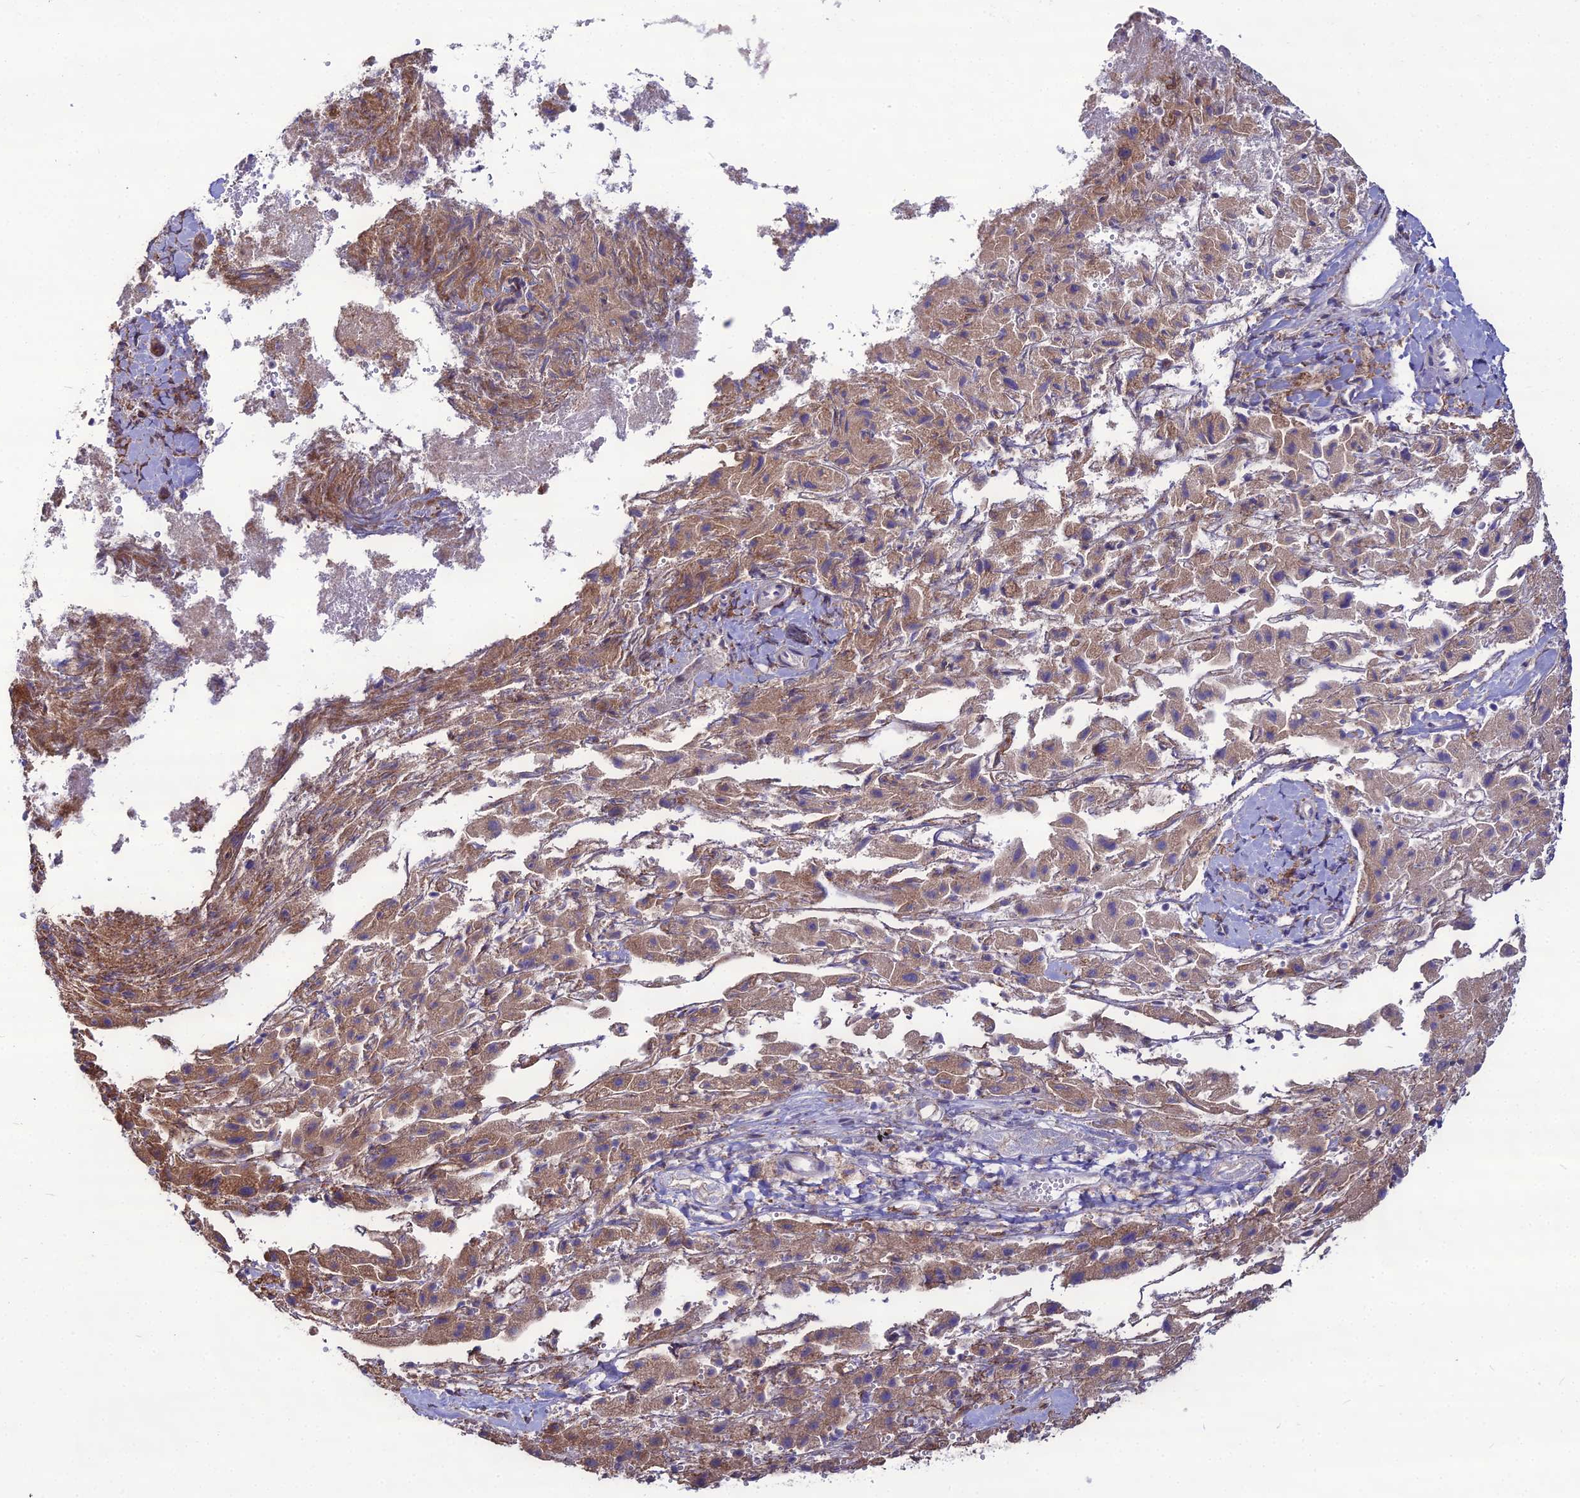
{"staining": {"intensity": "moderate", "quantity": ">75%", "location": "cytoplasmic/membranous"}, "tissue": "liver cancer", "cell_type": "Tumor cells", "image_type": "cancer", "snomed": [{"axis": "morphology", "description": "Carcinoma, Hepatocellular, NOS"}, {"axis": "topography", "description": "Liver"}], "caption": "Protein positivity by IHC displays moderate cytoplasmic/membranous expression in approximately >75% of tumor cells in liver hepatocellular carcinoma.", "gene": "TROAP", "patient": {"sex": "female", "age": 58}}